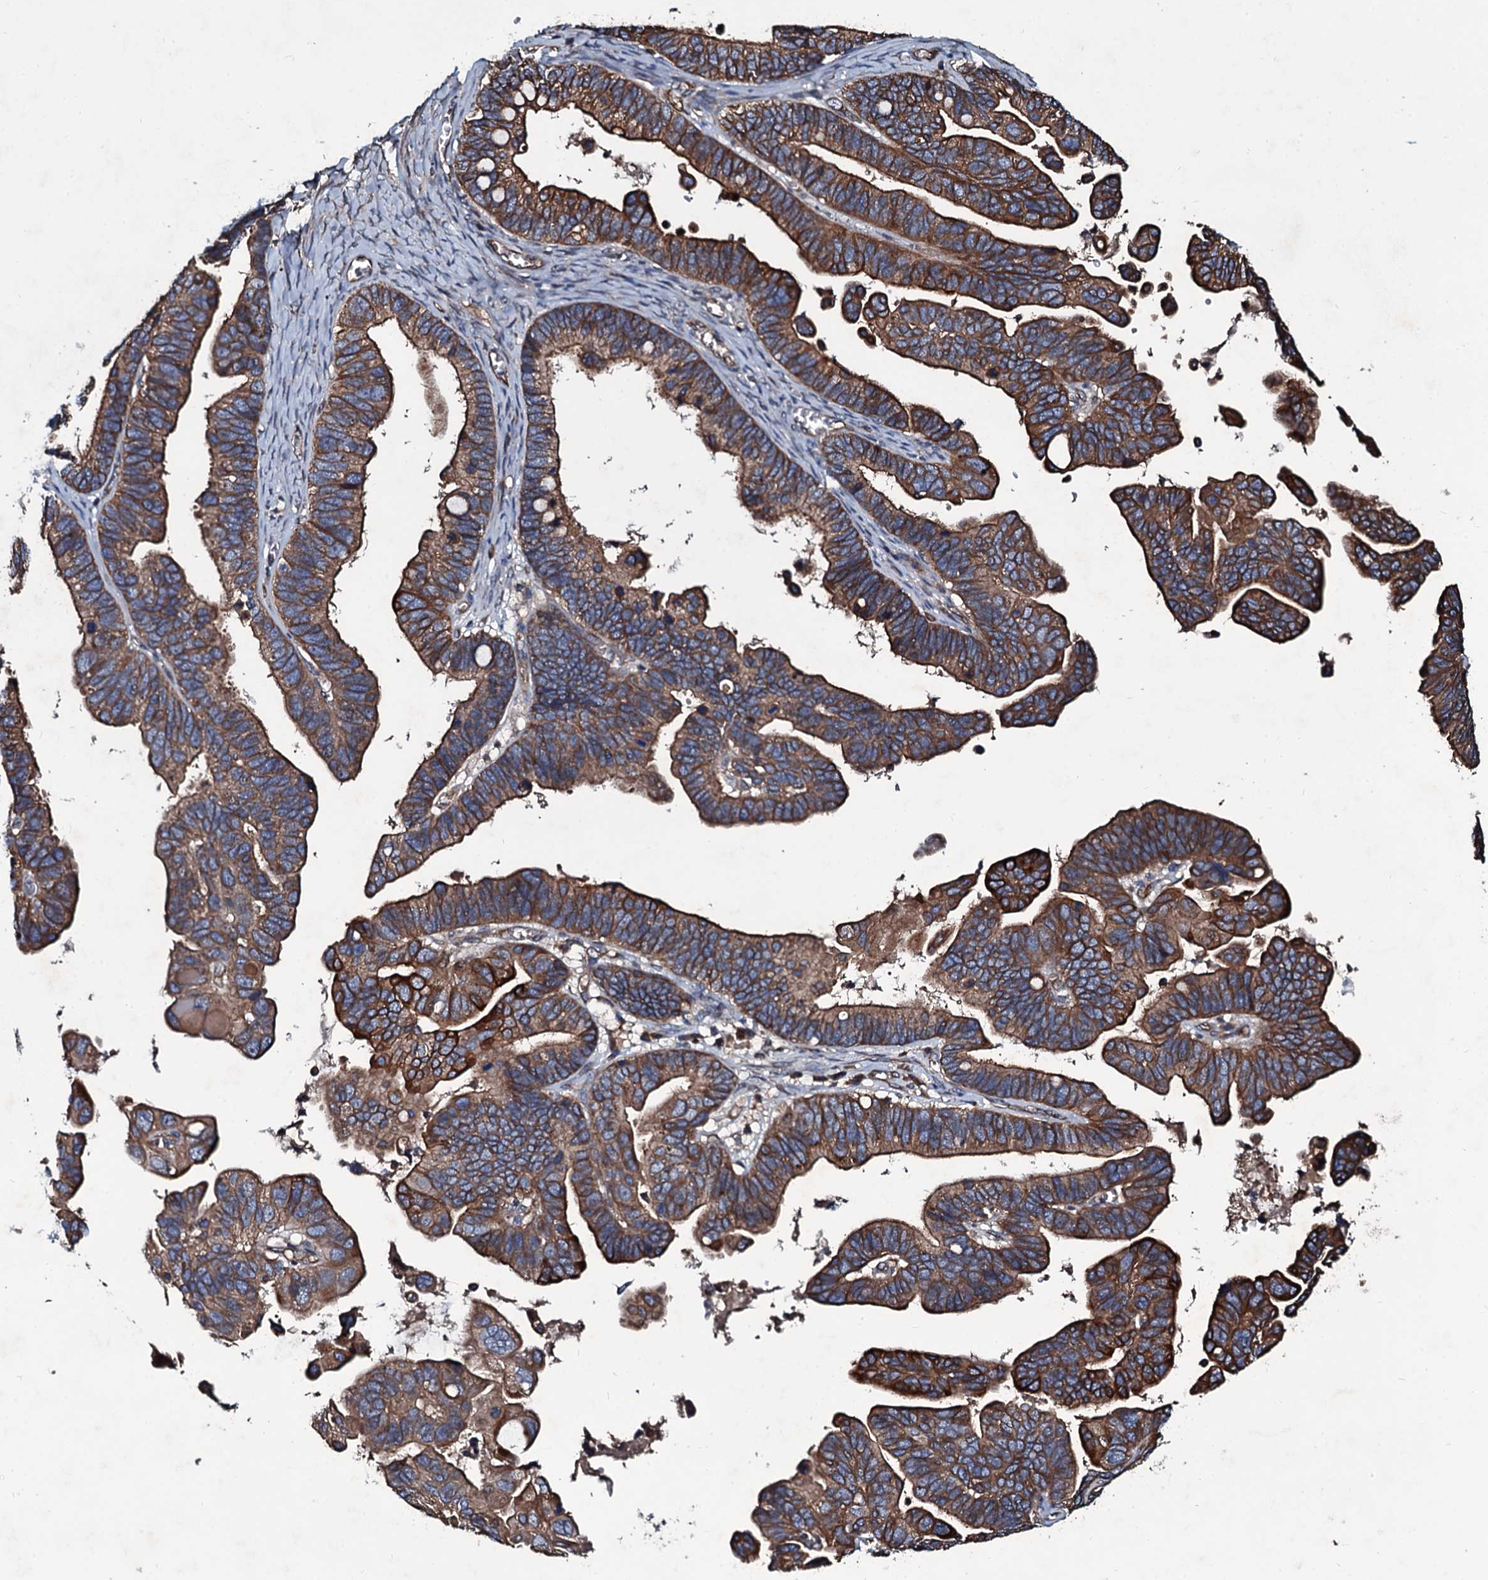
{"staining": {"intensity": "strong", "quantity": ">75%", "location": "cytoplasmic/membranous"}, "tissue": "ovarian cancer", "cell_type": "Tumor cells", "image_type": "cancer", "snomed": [{"axis": "morphology", "description": "Cystadenocarcinoma, serous, NOS"}, {"axis": "topography", "description": "Ovary"}], "caption": "Ovarian serous cystadenocarcinoma tissue demonstrates strong cytoplasmic/membranous staining in approximately >75% of tumor cells", "gene": "DMAC2", "patient": {"sex": "female", "age": 56}}